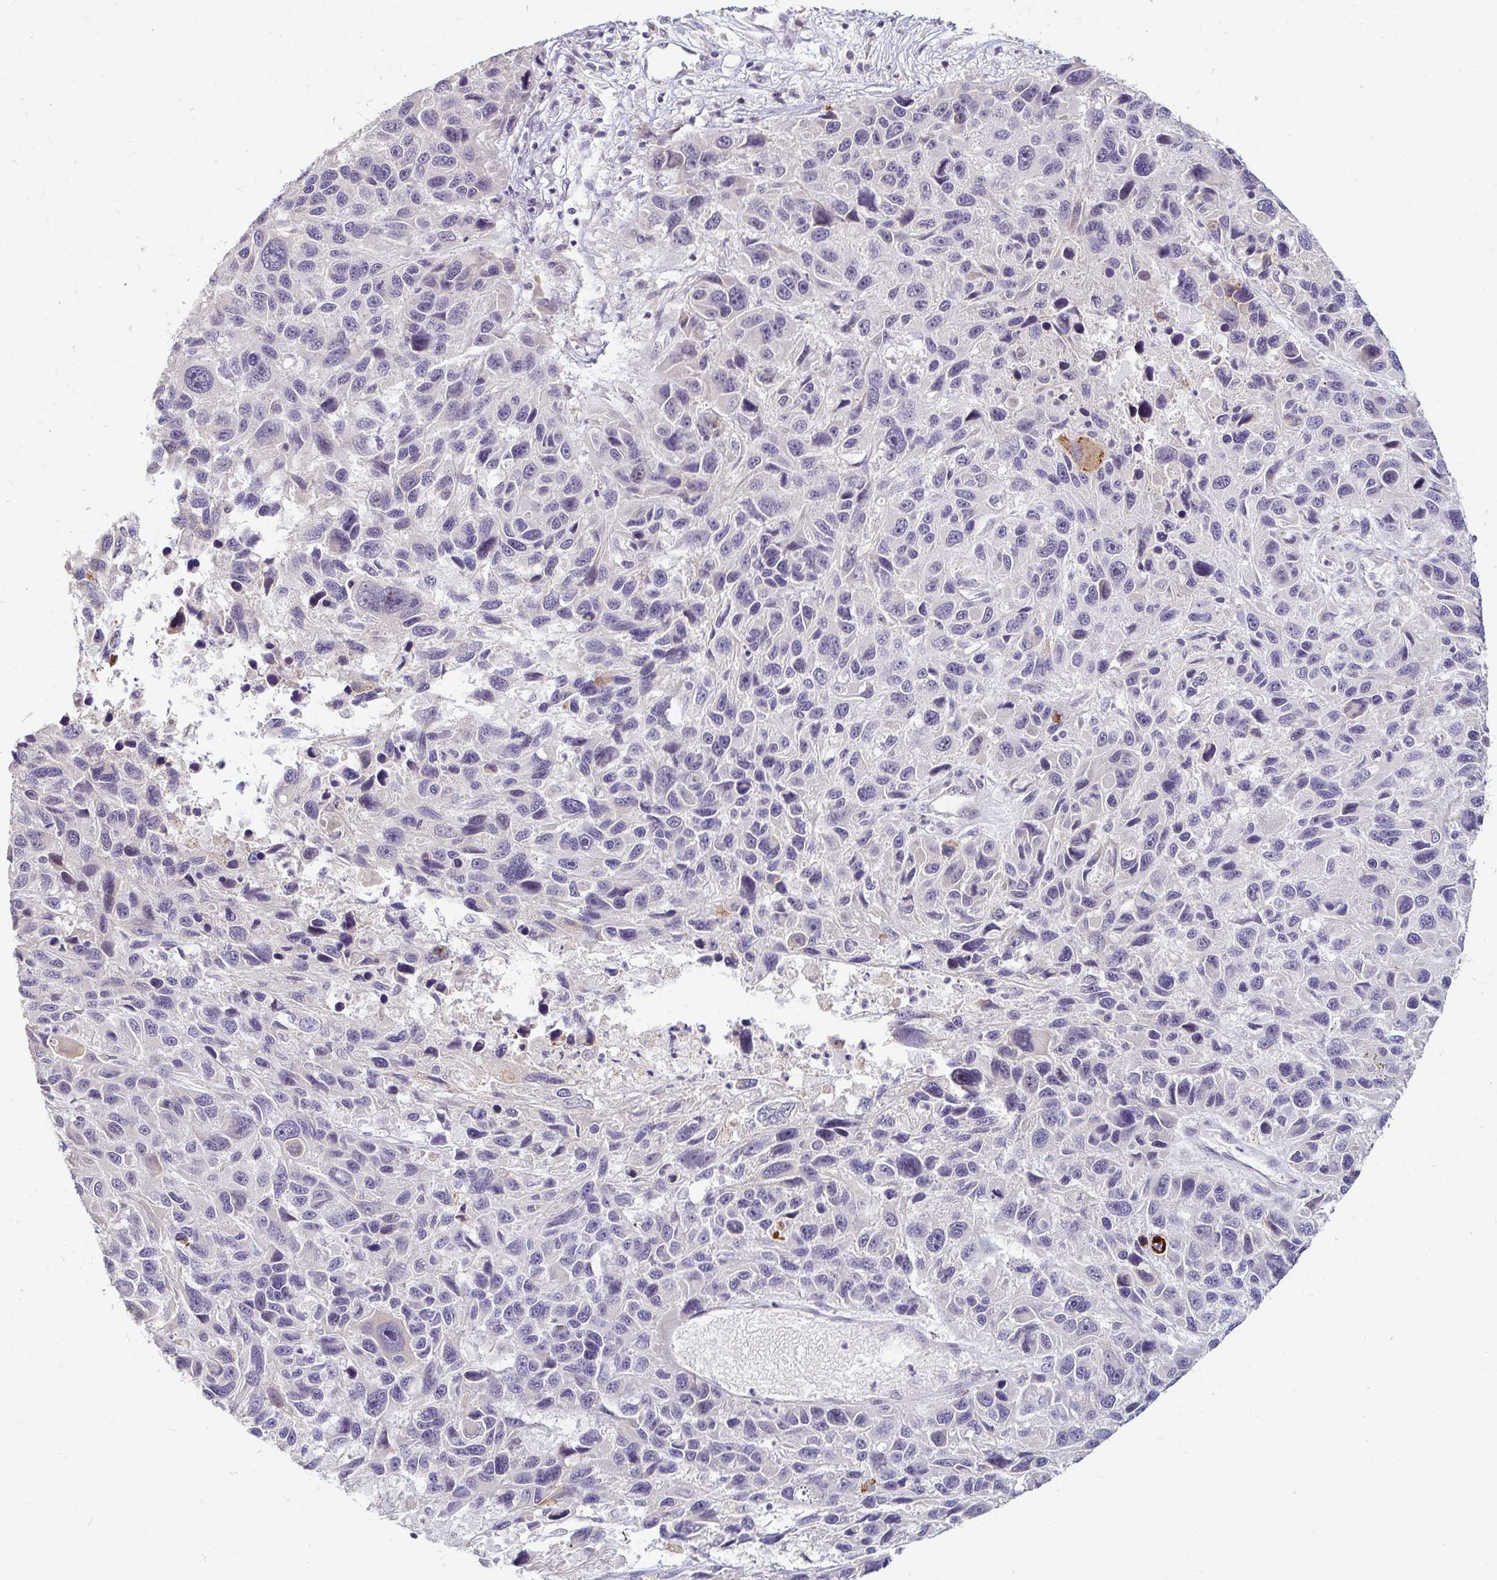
{"staining": {"intensity": "negative", "quantity": "none", "location": "none"}, "tissue": "melanoma", "cell_type": "Tumor cells", "image_type": "cancer", "snomed": [{"axis": "morphology", "description": "Malignant melanoma, NOS"}, {"axis": "topography", "description": "Skin"}], "caption": "This is a photomicrograph of immunohistochemistry staining of malignant melanoma, which shows no positivity in tumor cells.", "gene": "DDN", "patient": {"sex": "male", "age": 53}}